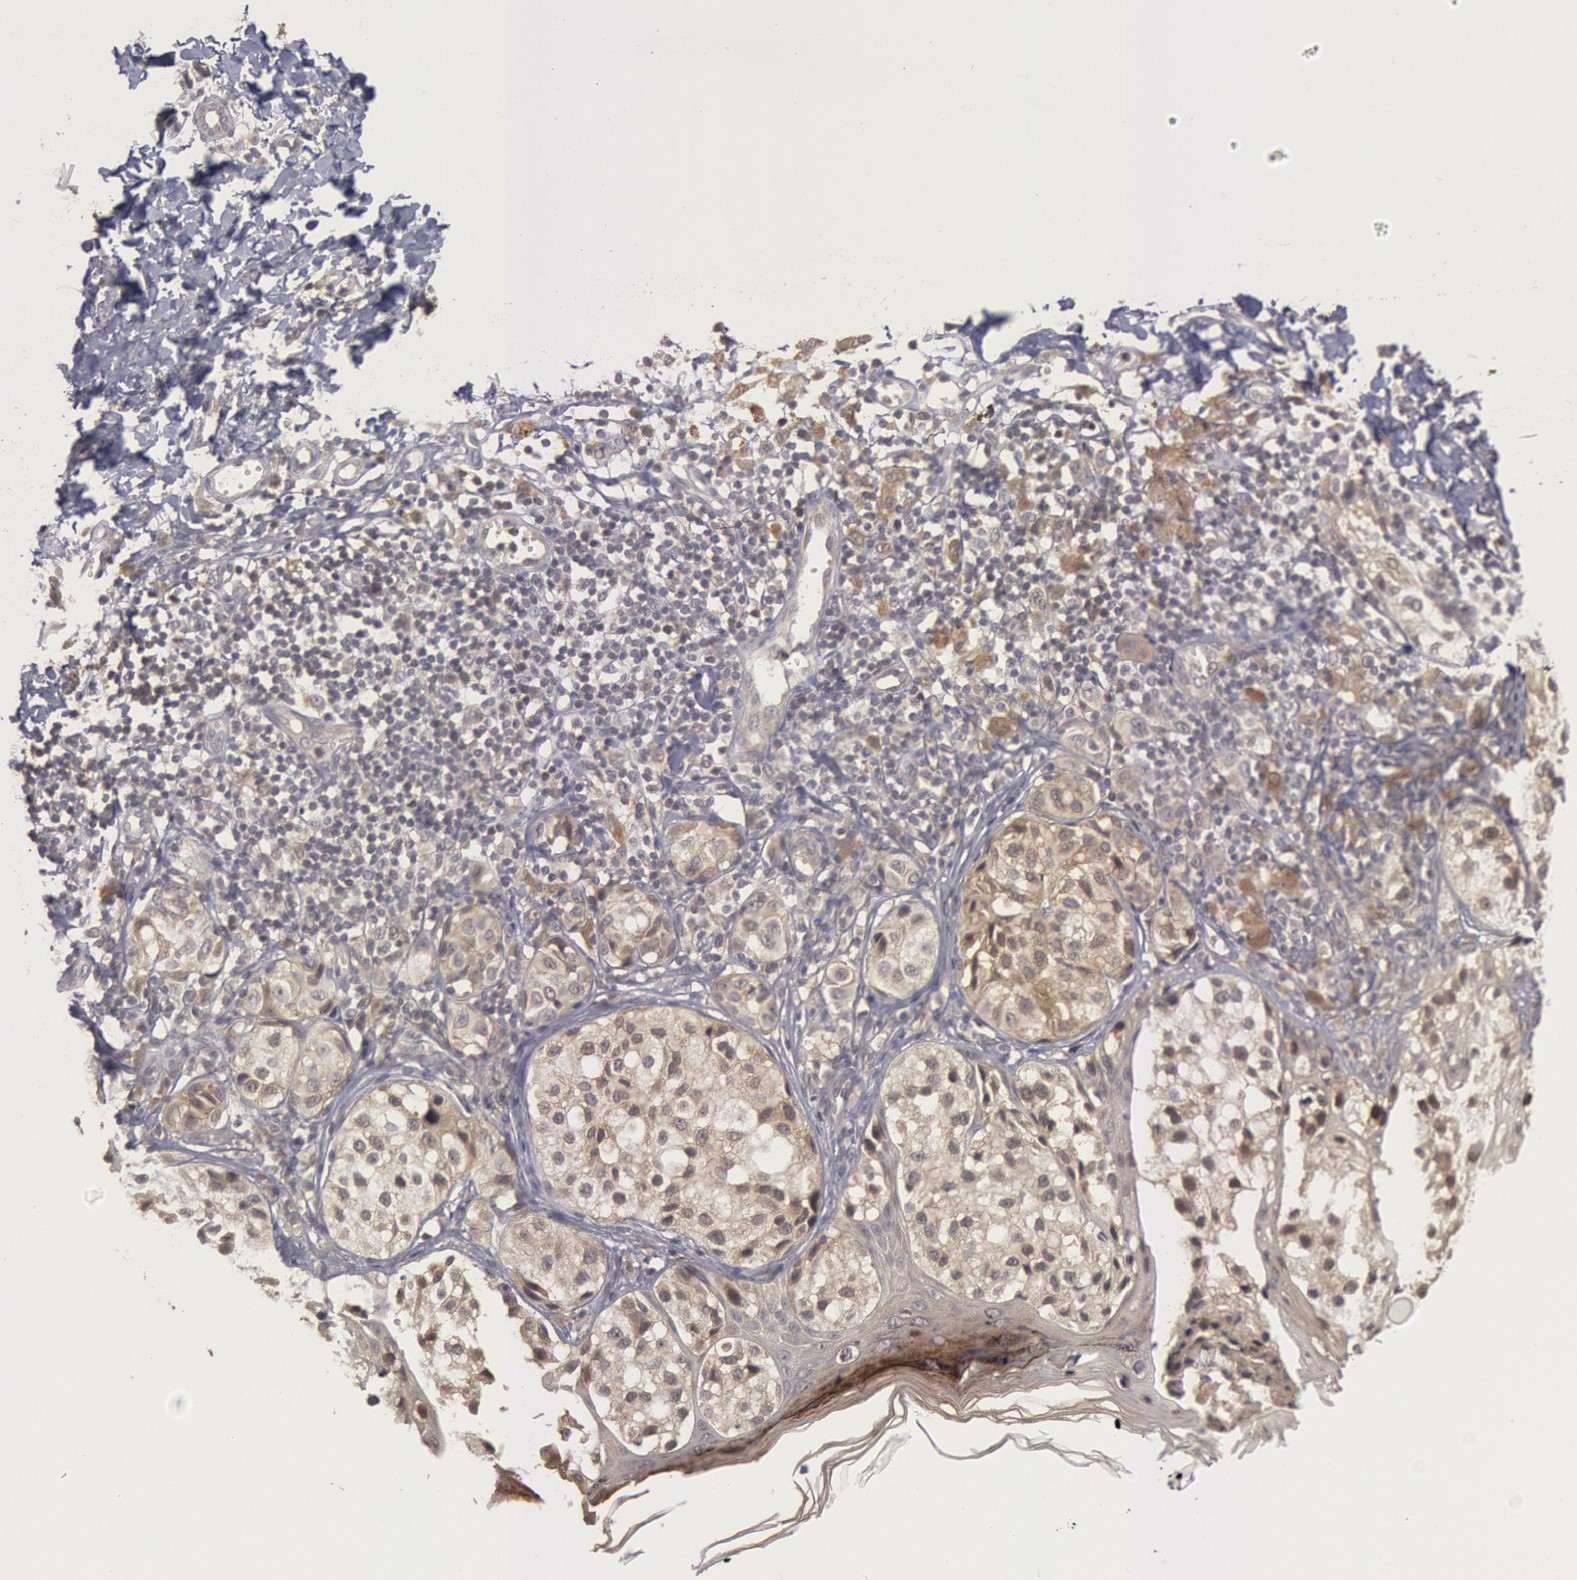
{"staining": {"intensity": "weak", "quantity": ">75%", "location": "cytoplasmic/membranous,nuclear"}, "tissue": "melanoma", "cell_type": "Tumor cells", "image_type": "cancer", "snomed": [{"axis": "morphology", "description": "Malignant melanoma, NOS"}, {"axis": "topography", "description": "Skin"}], "caption": "The micrograph reveals immunohistochemical staining of melanoma. There is weak cytoplasmic/membranous and nuclear staining is seen in approximately >75% of tumor cells. (Stains: DAB (3,3'-diaminobenzidine) in brown, nuclei in blue, Microscopy: brightfield microscopy at high magnification).", "gene": "BRAF", "patient": {"sex": "male", "age": 23}}